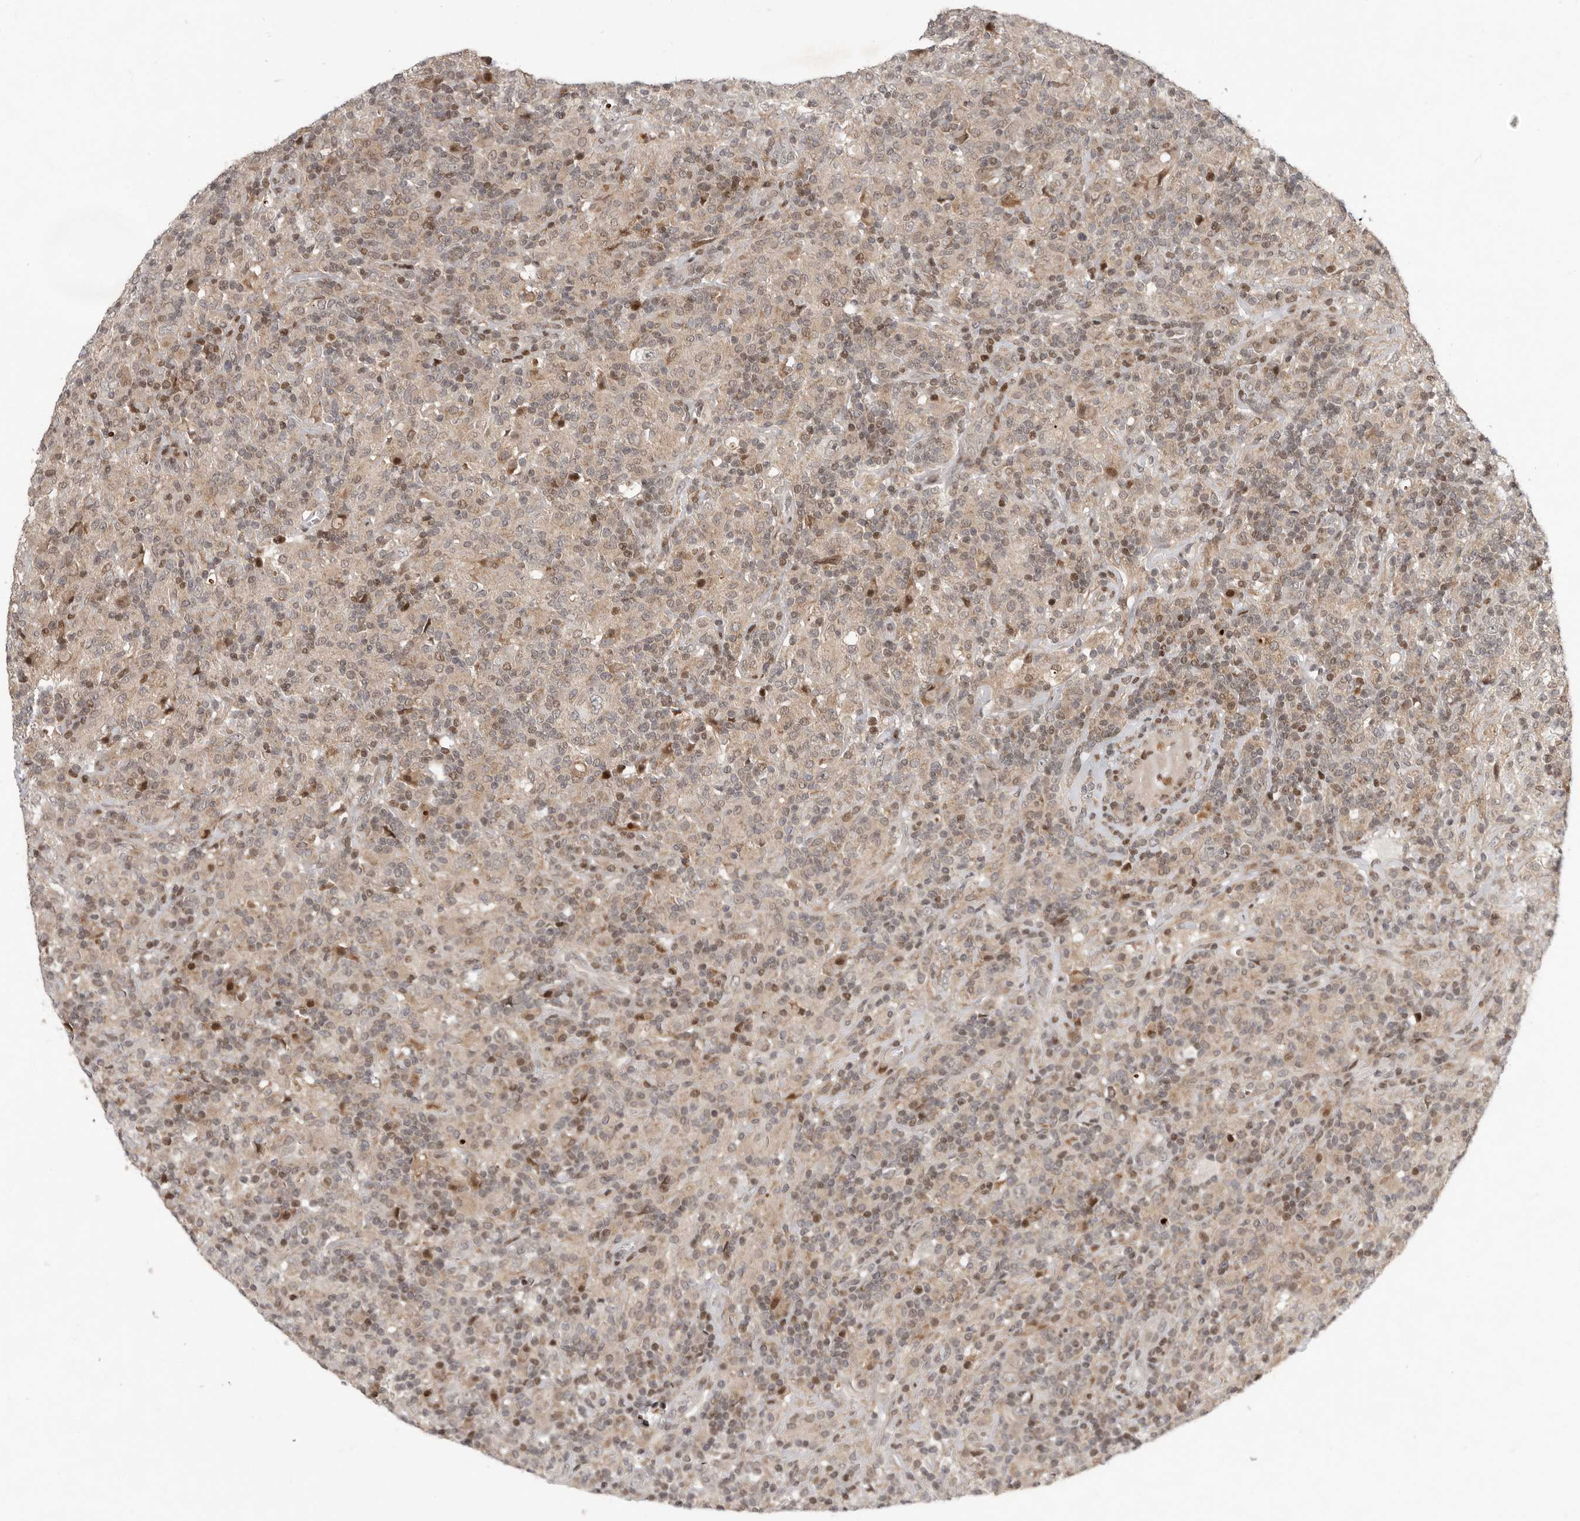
{"staining": {"intensity": "negative", "quantity": "none", "location": "none"}, "tissue": "lymphoma", "cell_type": "Tumor cells", "image_type": "cancer", "snomed": [{"axis": "morphology", "description": "Hodgkin's disease, NOS"}, {"axis": "topography", "description": "Lymph node"}], "caption": "IHC of lymphoma demonstrates no positivity in tumor cells. (Immunohistochemistry (ihc), brightfield microscopy, high magnification).", "gene": "RABIF", "patient": {"sex": "male", "age": 70}}